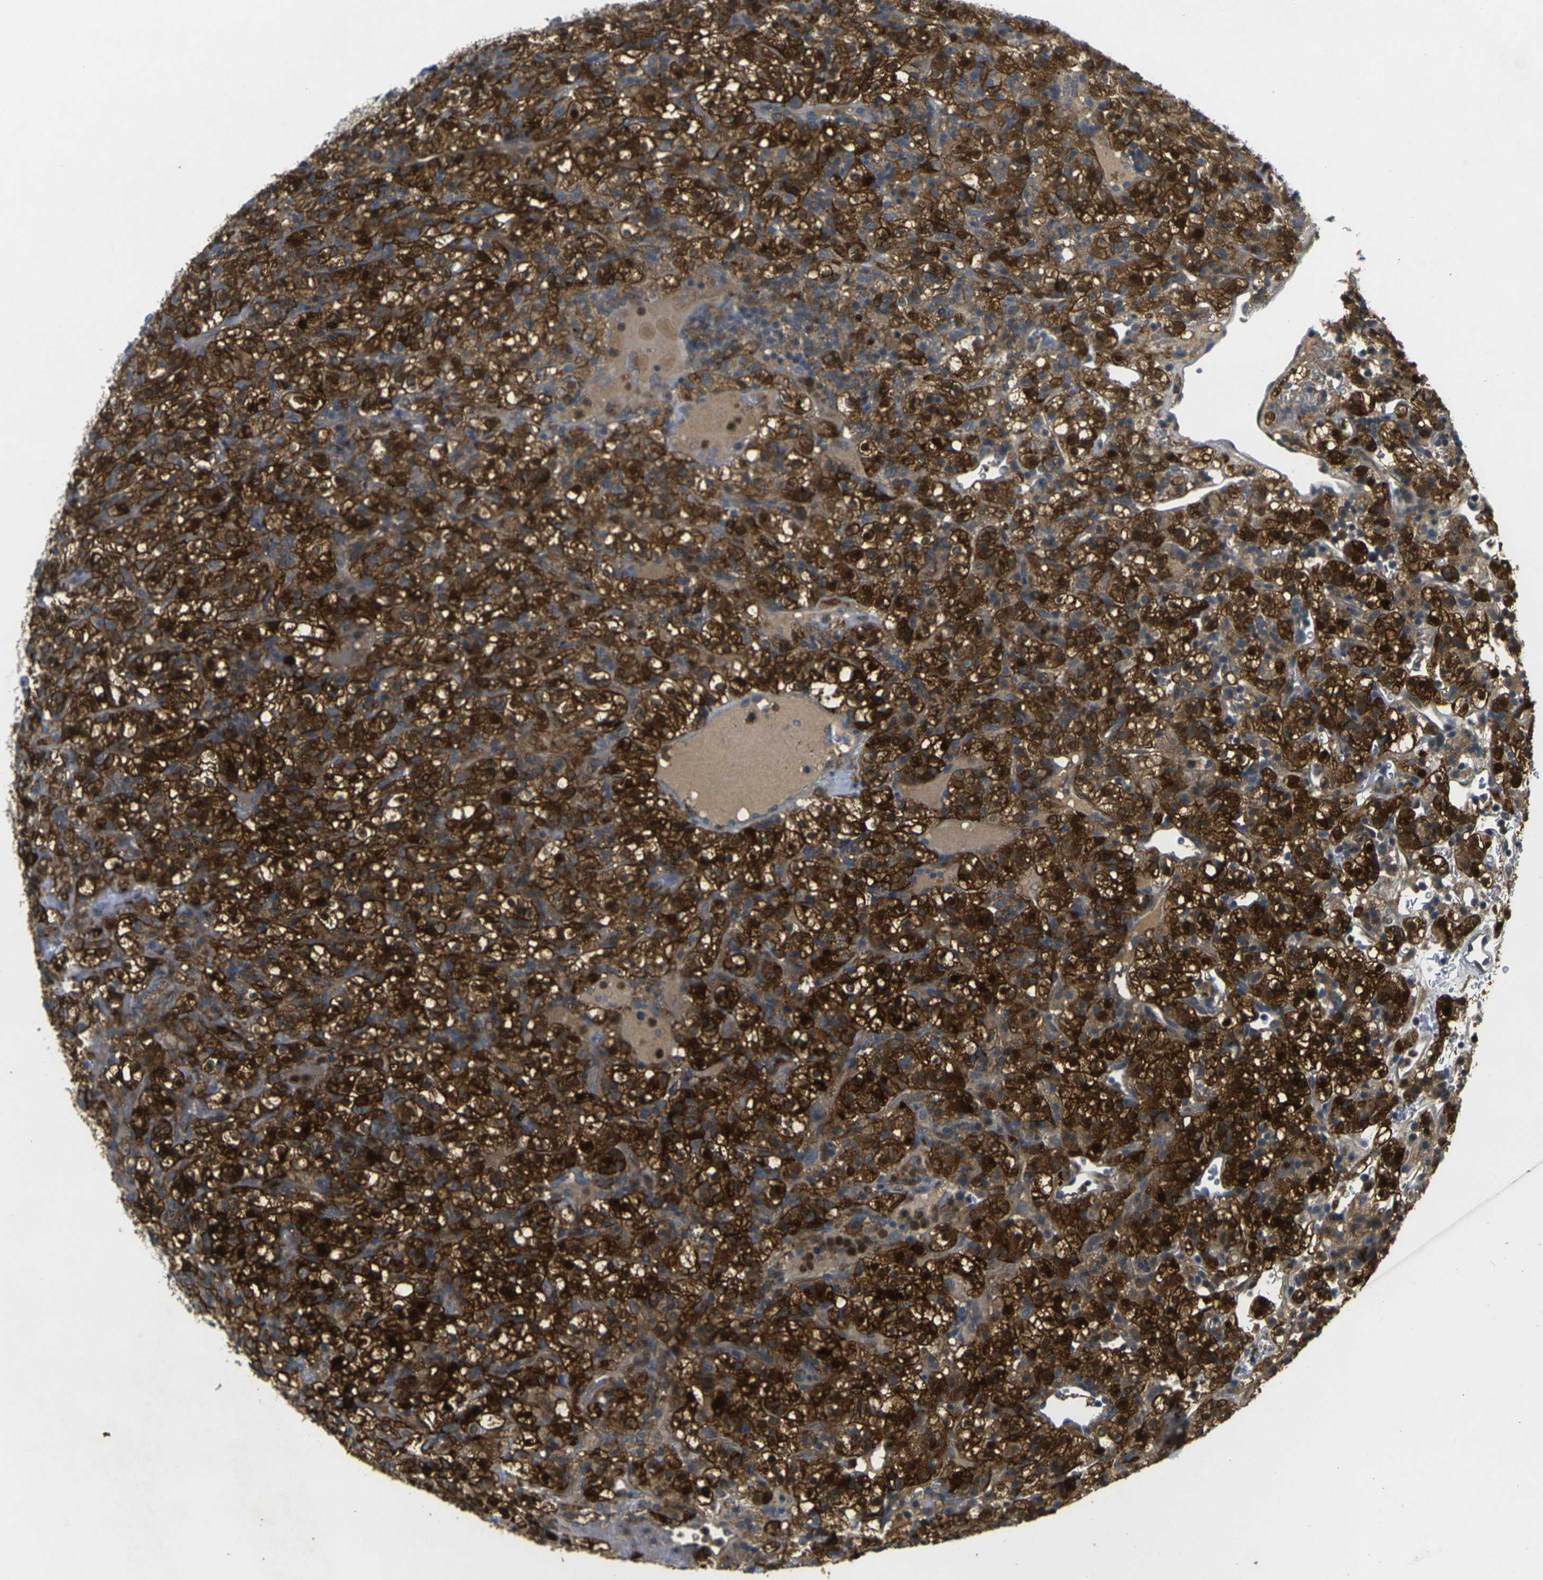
{"staining": {"intensity": "strong", "quantity": ">75%", "location": "cytoplasmic/membranous,nuclear"}, "tissue": "renal cancer", "cell_type": "Tumor cells", "image_type": "cancer", "snomed": [{"axis": "morphology", "description": "Normal tissue, NOS"}, {"axis": "morphology", "description": "Adenocarcinoma, NOS"}, {"axis": "topography", "description": "Kidney"}], "caption": "A high amount of strong cytoplasmic/membranous and nuclear expression is present in approximately >75% of tumor cells in renal adenocarcinoma tissue.", "gene": "PIGL", "patient": {"sex": "female", "age": 72}}